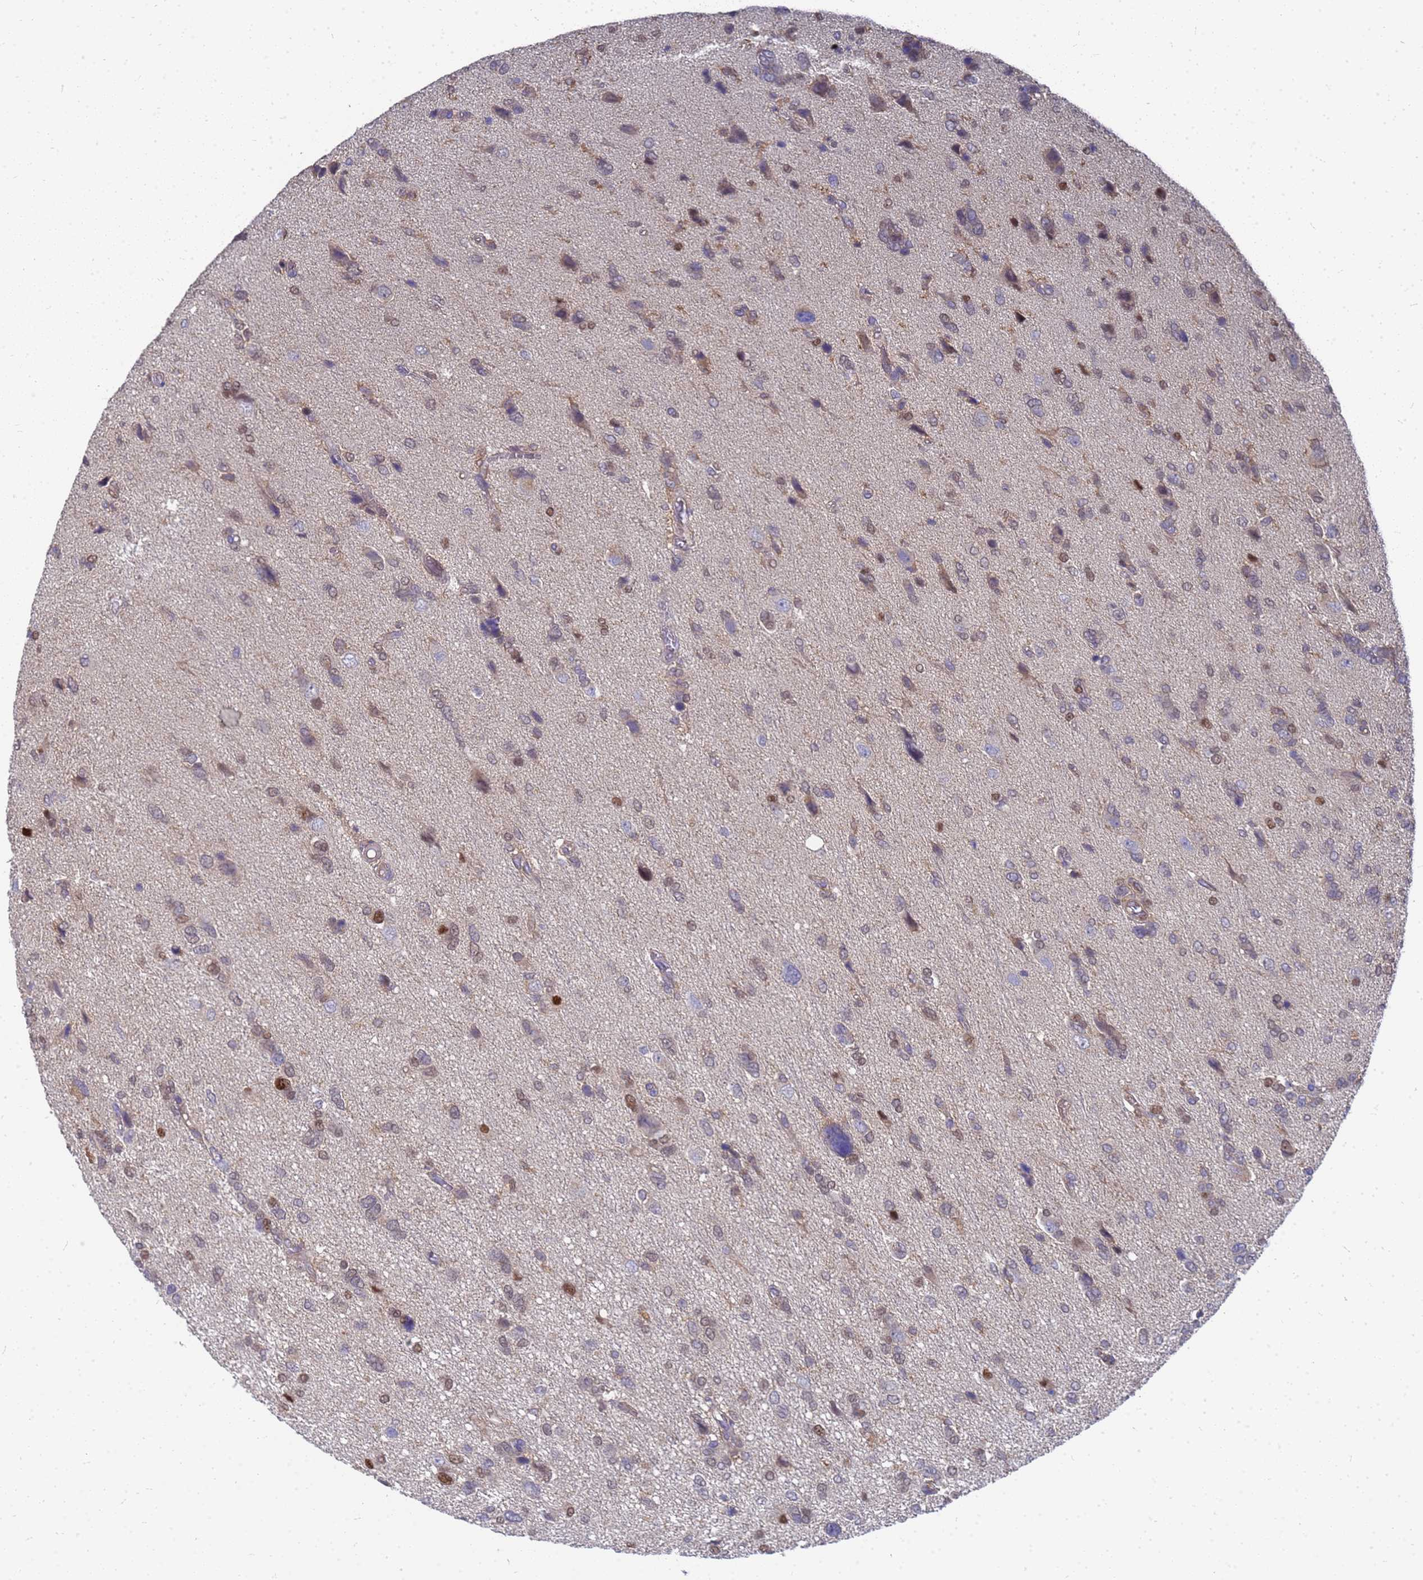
{"staining": {"intensity": "moderate", "quantity": "<25%", "location": "nuclear"}, "tissue": "glioma", "cell_type": "Tumor cells", "image_type": "cancer", "snomed": [{"axis": "morphology", "description": "Glioma, malignant, High grade"}, {"axis": "topography", "description": "Brain"}], "caption": "The image reveals staining of high-grade glioma (malignant), revealing moderate nuclear protein staining (brown color) within tumor cells.", "gene": "SLC35E2B", "patient": {"sex": "female", "age": 59}}